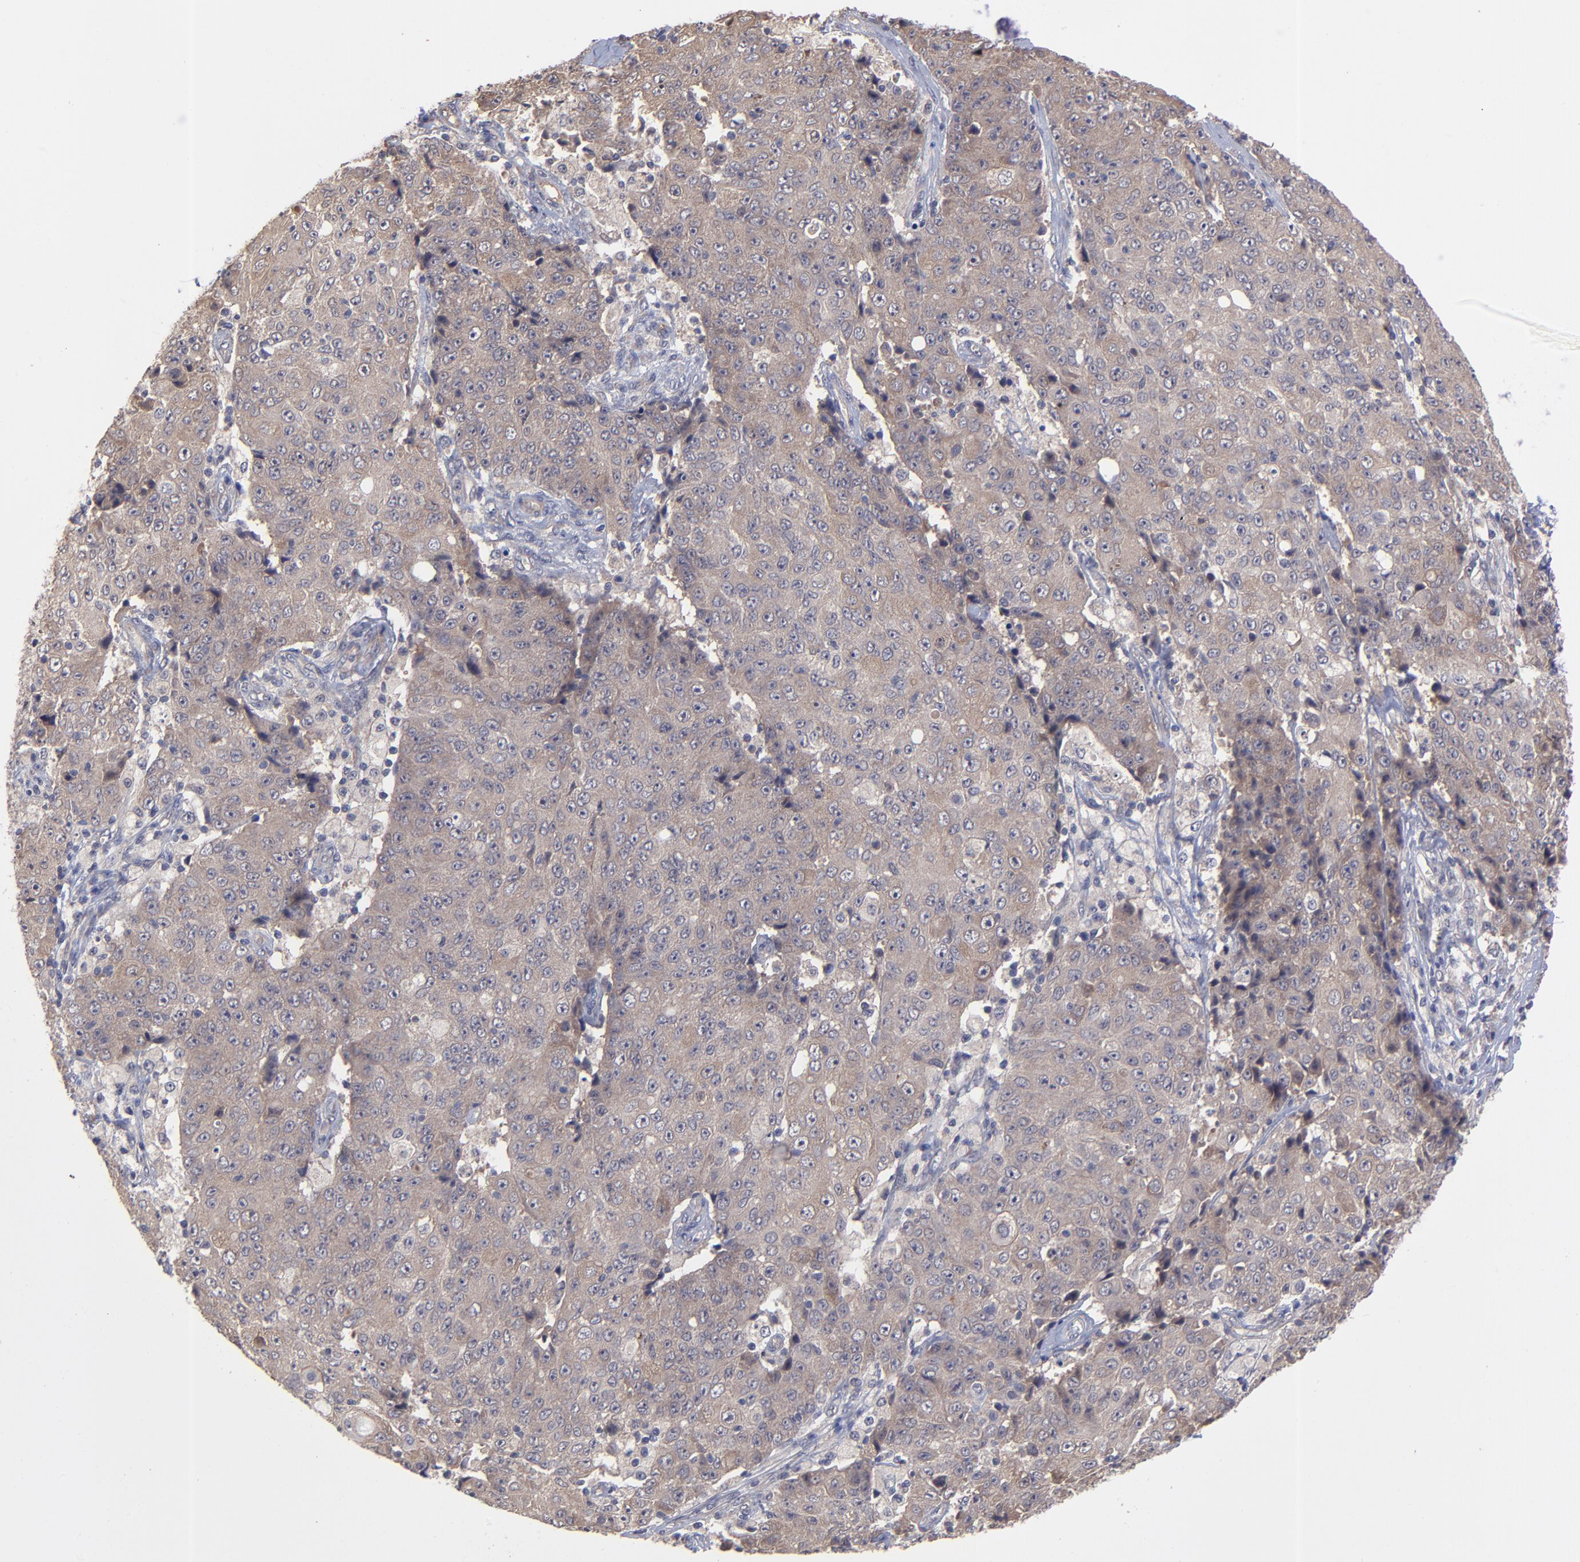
{"staining": {"intensity": "weak", "quantity": "25%-75%", "location": "cytoplasmic/membranous"}, "tissue": "ovarian cancer", "cell_type": "Tumor cells", "image_type": "cancer", "snomed": [{"axis": "morphology", "description": "Carcinoma, endometroid"}, {"axis": "topography", "description": "Ovary"}], "caption": "Immunohistochemistry micrograph of ovarian endometroid carcinoma stained for a protein (brown), which reveals low levels of weak cytoplasmic/membranous expression in about 25%-75% of tumor cells.", "gene": "ZNF780B", "patient": {"sex": "female", "age": 42}}